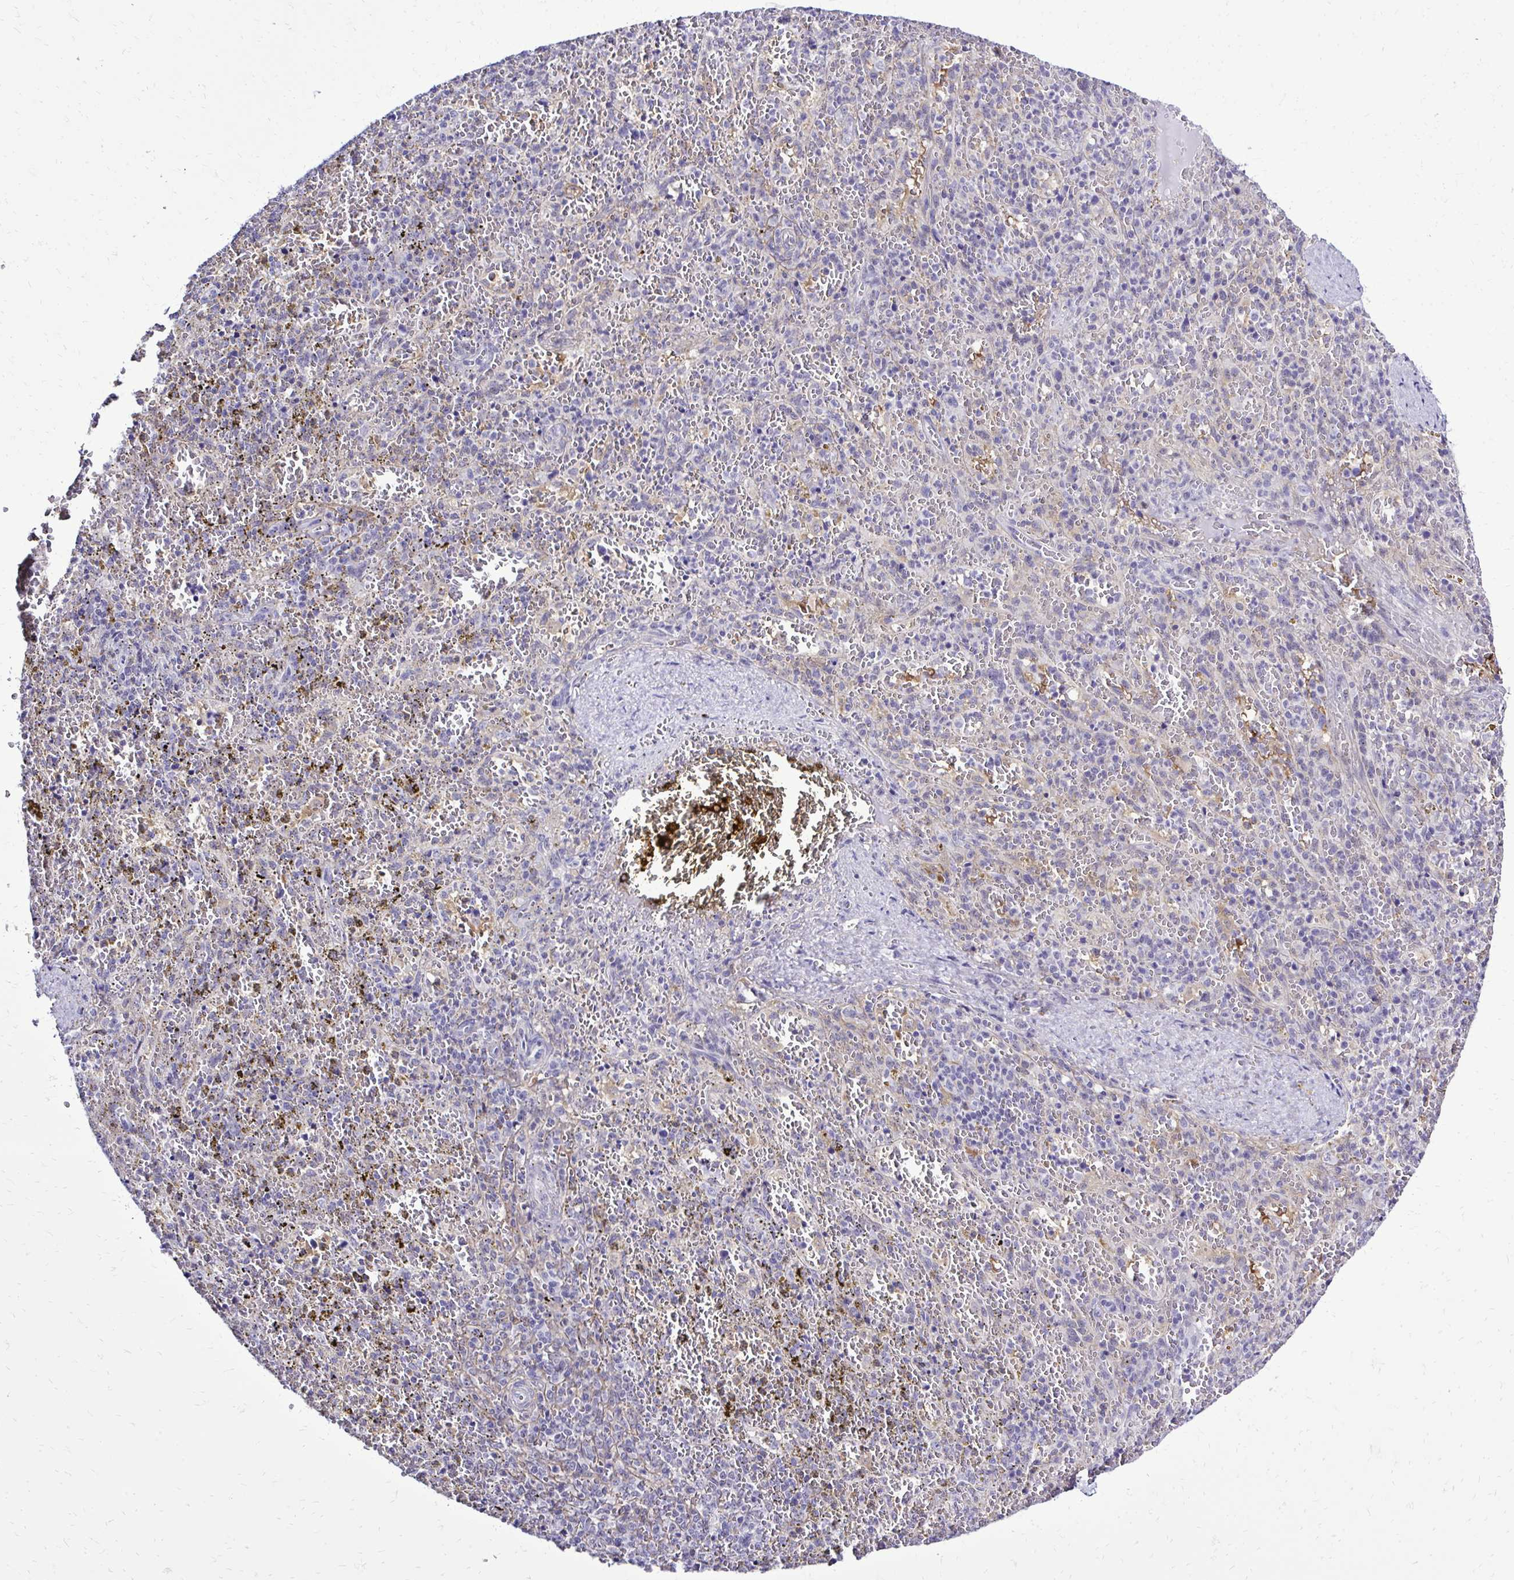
{"staining": {"intensity": "negative", "quantity": "none", "location": "none"}, "tissue": "spleen", "cell_type": "Cells in red pulp", "image_type": "normal", "snomed": [{"axis": "morphology", "description": "Normal tissue, NOS"}, {"axis": "topography", "description": "Spleen"}], "caption": "Immunohistochemistry (IHC) photomicrograph of unremarkable spleen stained for a protein (brown), which reveals no expression in cells in red pulp. (Brightfield microscopy of DAB (3,3'-diaminobenzidine) immunohistochemistry at high magnification).", "gene": "RASL11B", "patient": {"sex": "female", "age": 50}}